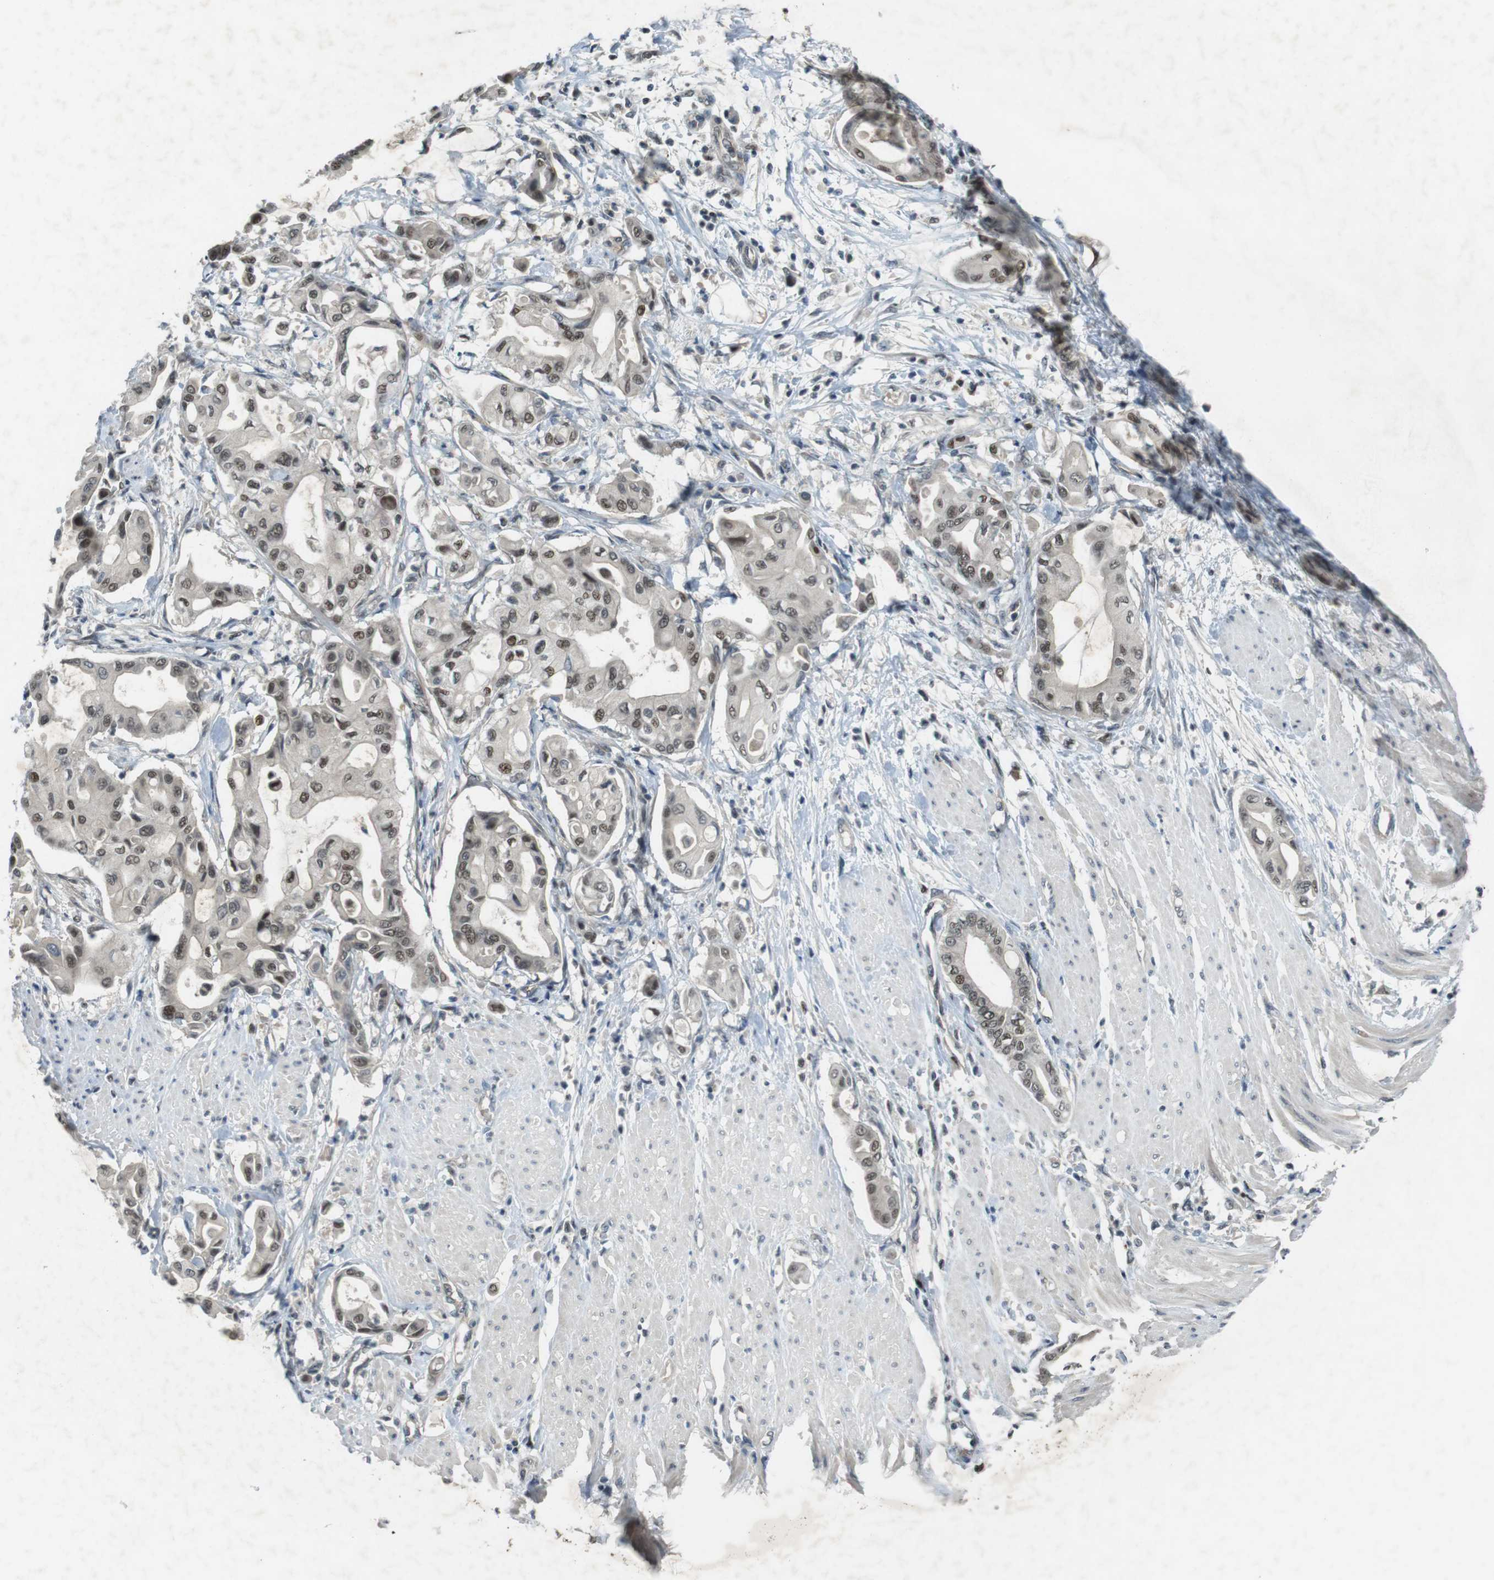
{"staining": {"intensity": "moderate", "quantity": ">75%", "location": "nuclear"}, "tissue": "pancreatic cancer", "cell_type": "Tumor cells", "image_type": "cancer", "snomed": [{"axis": "morphology", "description": "Adenocarcinoma, NOS"}, {"axis": "morphology", "description": "Adenocarcinoma, metastatic, NOS"}, {"axis": "topography", "description": "Lymph node"}, {"axis": "topography", "description": "Pancreas"}, {"axis": "topography", "description": "Duodenum"}], "caption": "The immunohistochemical stain highlights moderate nuclear staining in tumor cells of pancreatic metastatic adenocarcinoma tissue.", "gene": "MAPKAPK5", "patient": {"sex": "female", "age": 64}}